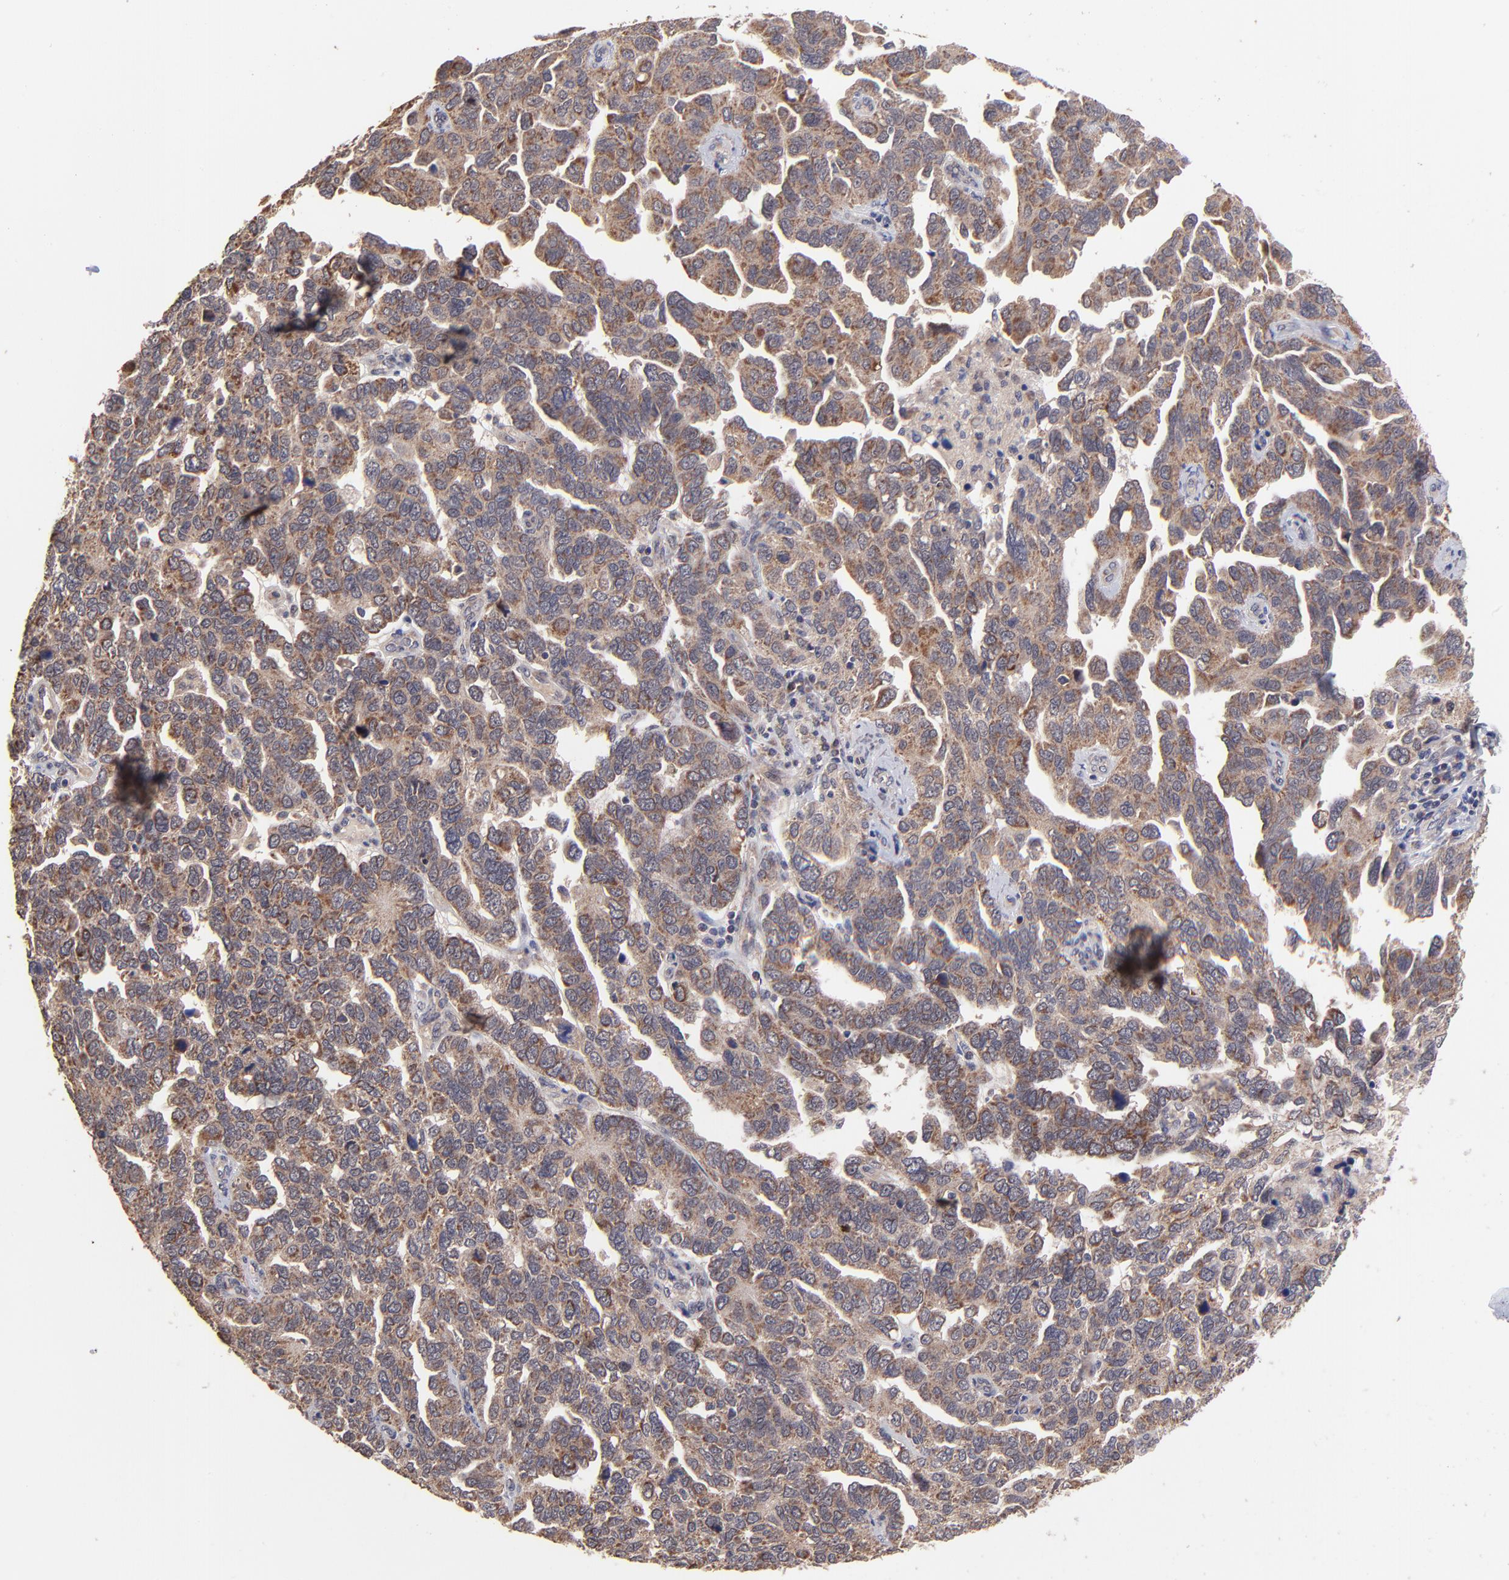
{"staining": {"intensity": "moderate", "quantity": ">75%", "location": "cytoplasmic/membranous"}, "tissue": "ovarian cancer", "cell_type": "Tumor cells", "image_type": "cancer", "snomed": [{"axis": "morphology", "description": "Cystadenocarcinoma, serous, NOS"}, {"axis": "topography", "description": "Ovary"}], "caption": "Immunohistochemistry photomicrograph of neoplastic tissue: human ovarian cancer (serous cystadenocarcinoma) stained using immunohistochemistry (IHC) demonstrates medium levels of moderate protein expression localized specifically in the cytoplasmic/membranous of tumor cells, appearing as a cytoplasmic/membranous brown color.", "gene": "BAIAP2L2", "patient": {"sex": "female", "age": 64}}